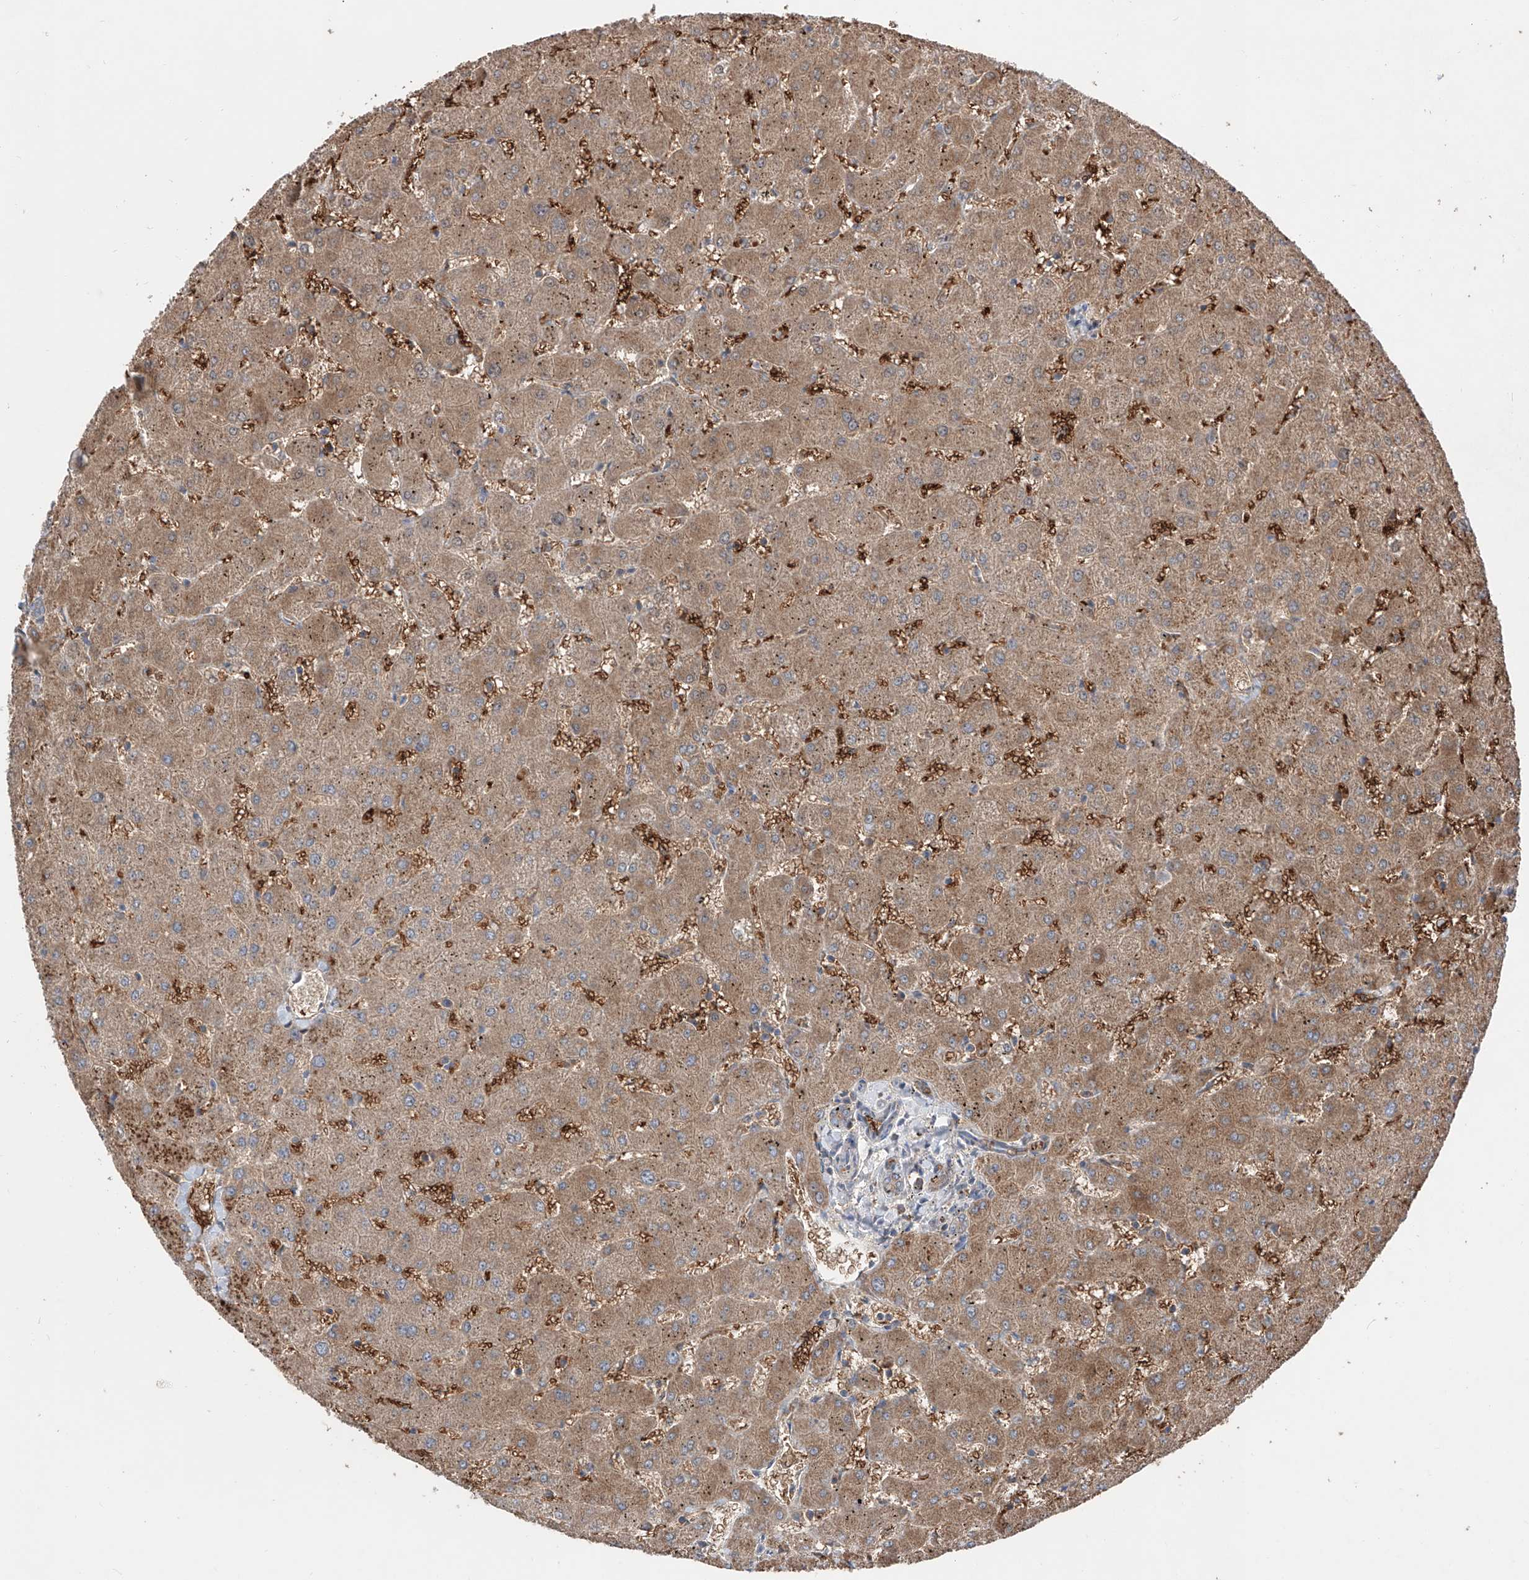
{"staining": {"intensity": "weak", "quantity": ">75%", "location": "cytoplasmic/membranous"}, "tissue": "liver", "cell_type": "Cholangiocytes", "image_type": "normal", "snomed": [{"axis": "morphology", "description": "Normal tissue, NOS"}, {"axis": "topography", "description": "Liver"}], "caption": "IHC of normal human liver reveals low levels of weak cytoplasmic/membranous positivity in approximately >75% of cholangiocytes. IHC stains the protein in brown and the nuclei are stained blue.", "gene": "EDN1", "patient": {"sex": "female", "age": 63}}